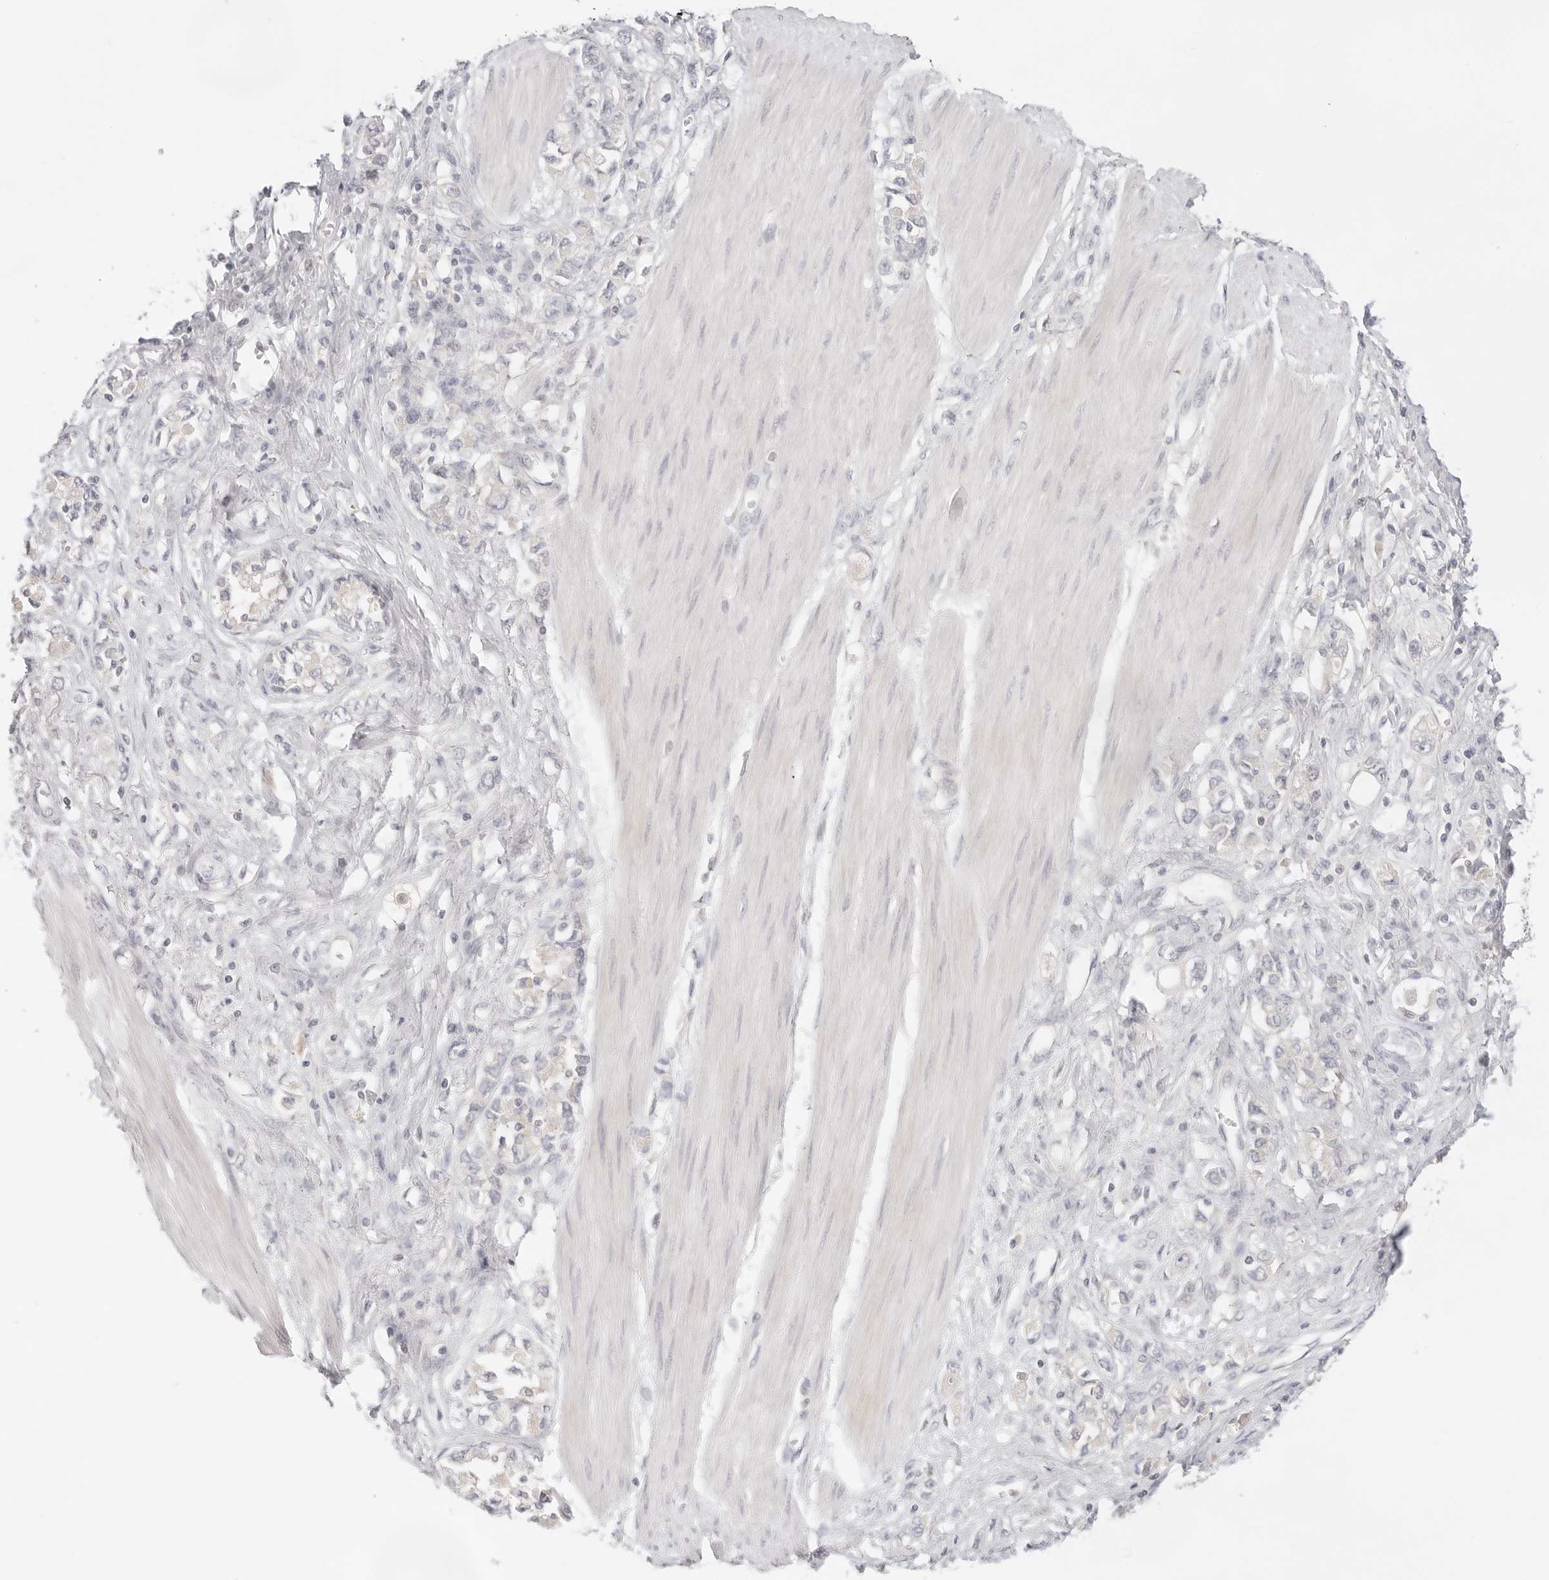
{"staining": {"intensity": "negative", "quantity": "none", "location": "none"}, "tissue": "stomach cancer", "cell_type": "Tumor cells", "image_type": "cancer", "snomed": [{"axis": "morphology", "description": "Adenocarcinoma, NOS"}, {"axis": "topography", "description": "Stomach"}], "caption": "This is a image of immunohistochemistry staining of stomach cancer, which shows no expression in tumor cells.", "gene": "SPHK1", "patient": {"sex": "female", "age": 76}}